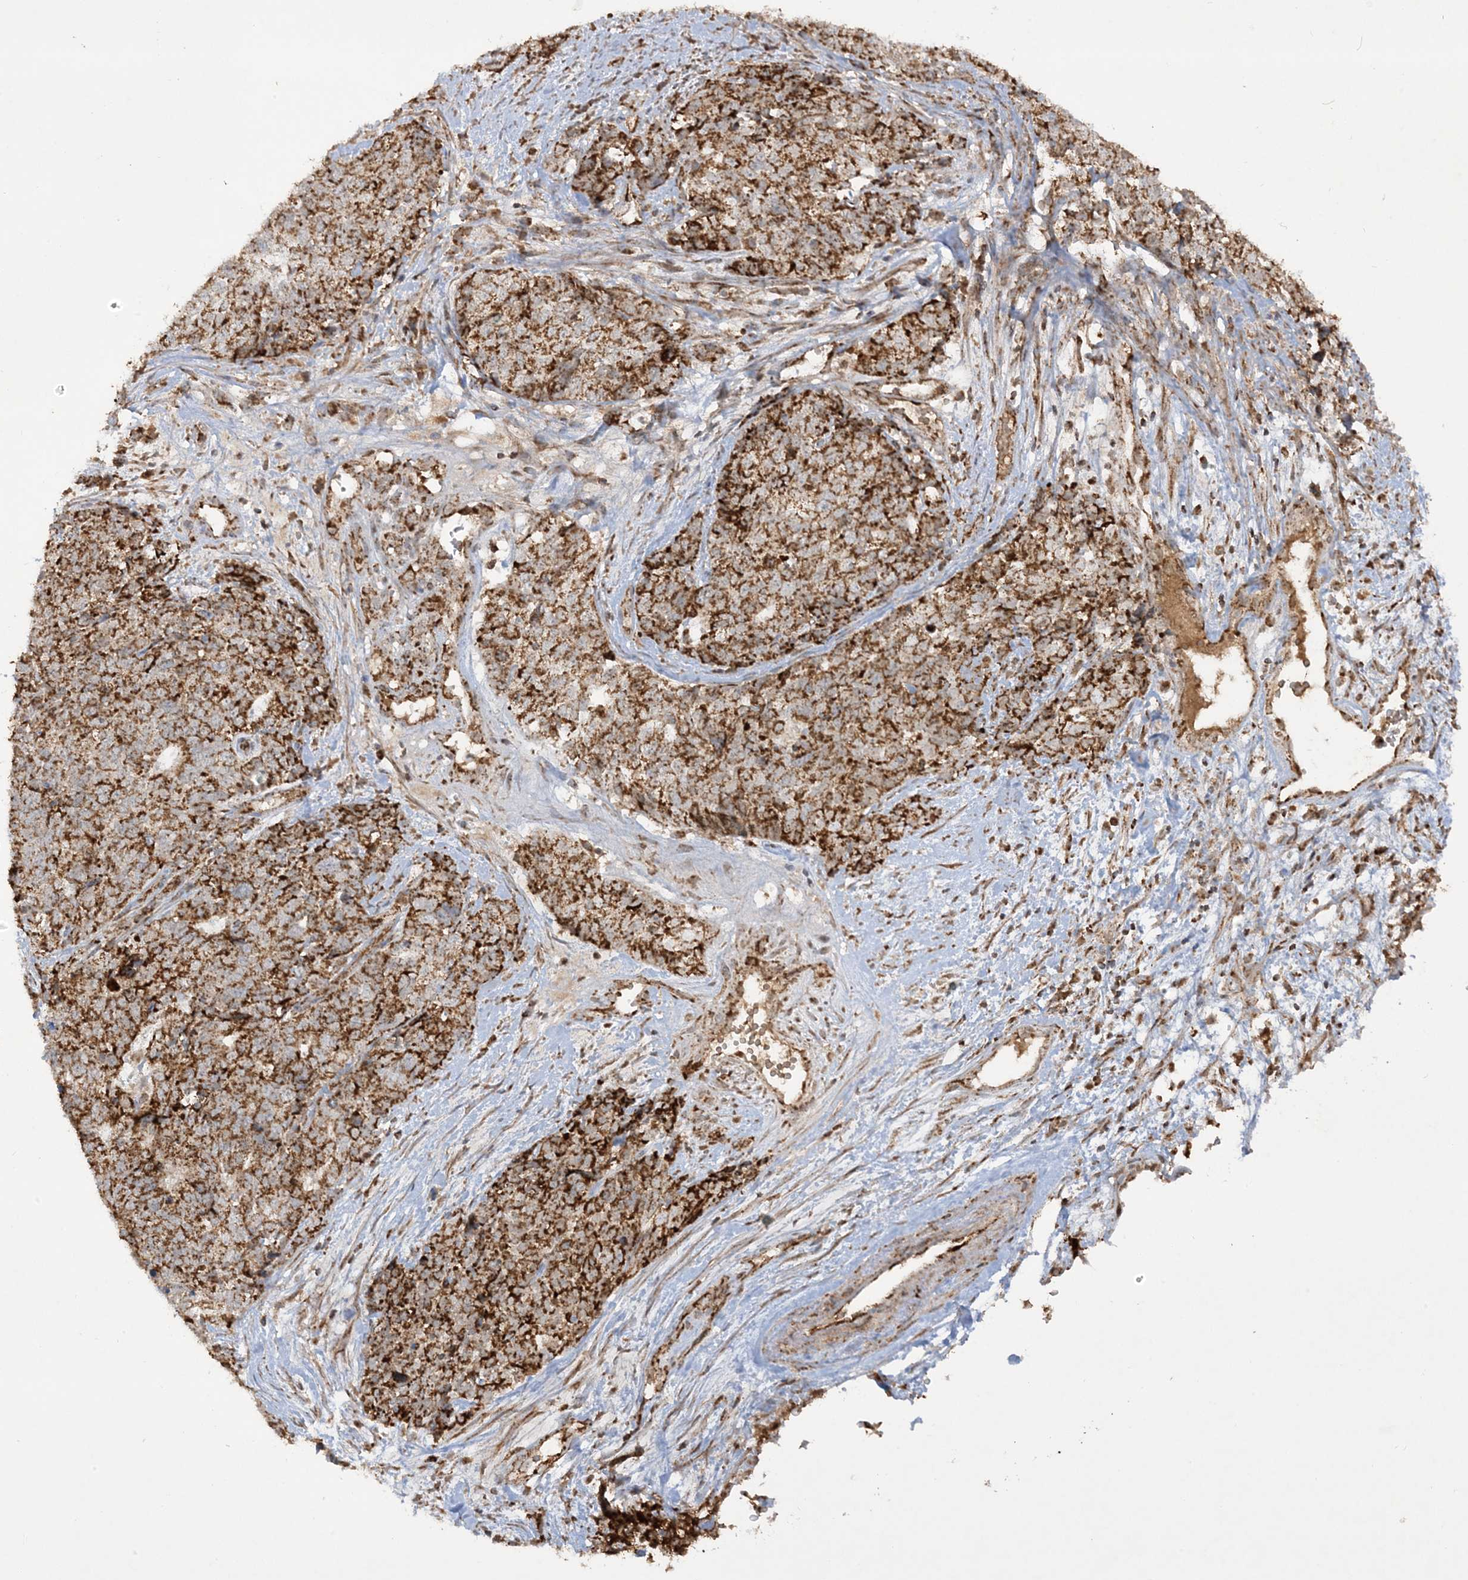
{"staining": {"intensity": "strong", "quantity": ">75%", "location": "cytoplasmic/membranous"}, "tissue": "cervical cancer", "cell_type": "Tumor cells", "image_type": "cancer", "snomed": [{"axis": "morphology", "description": "Squamous cell carcinoma, NOS"}, {"axis": "topography", "description": "Cervix"}], "caption": "Immunohistochemistry micrograph of human squamous cell carcinoma (cervical) stained for a protein (brown), which demonstrates high levels of strong cytoplasmic/membranous positivity in approximately >75% of tumor cells.", "gene": "NDUFAF3", "patient": {"sex": "female", "age": 63}}